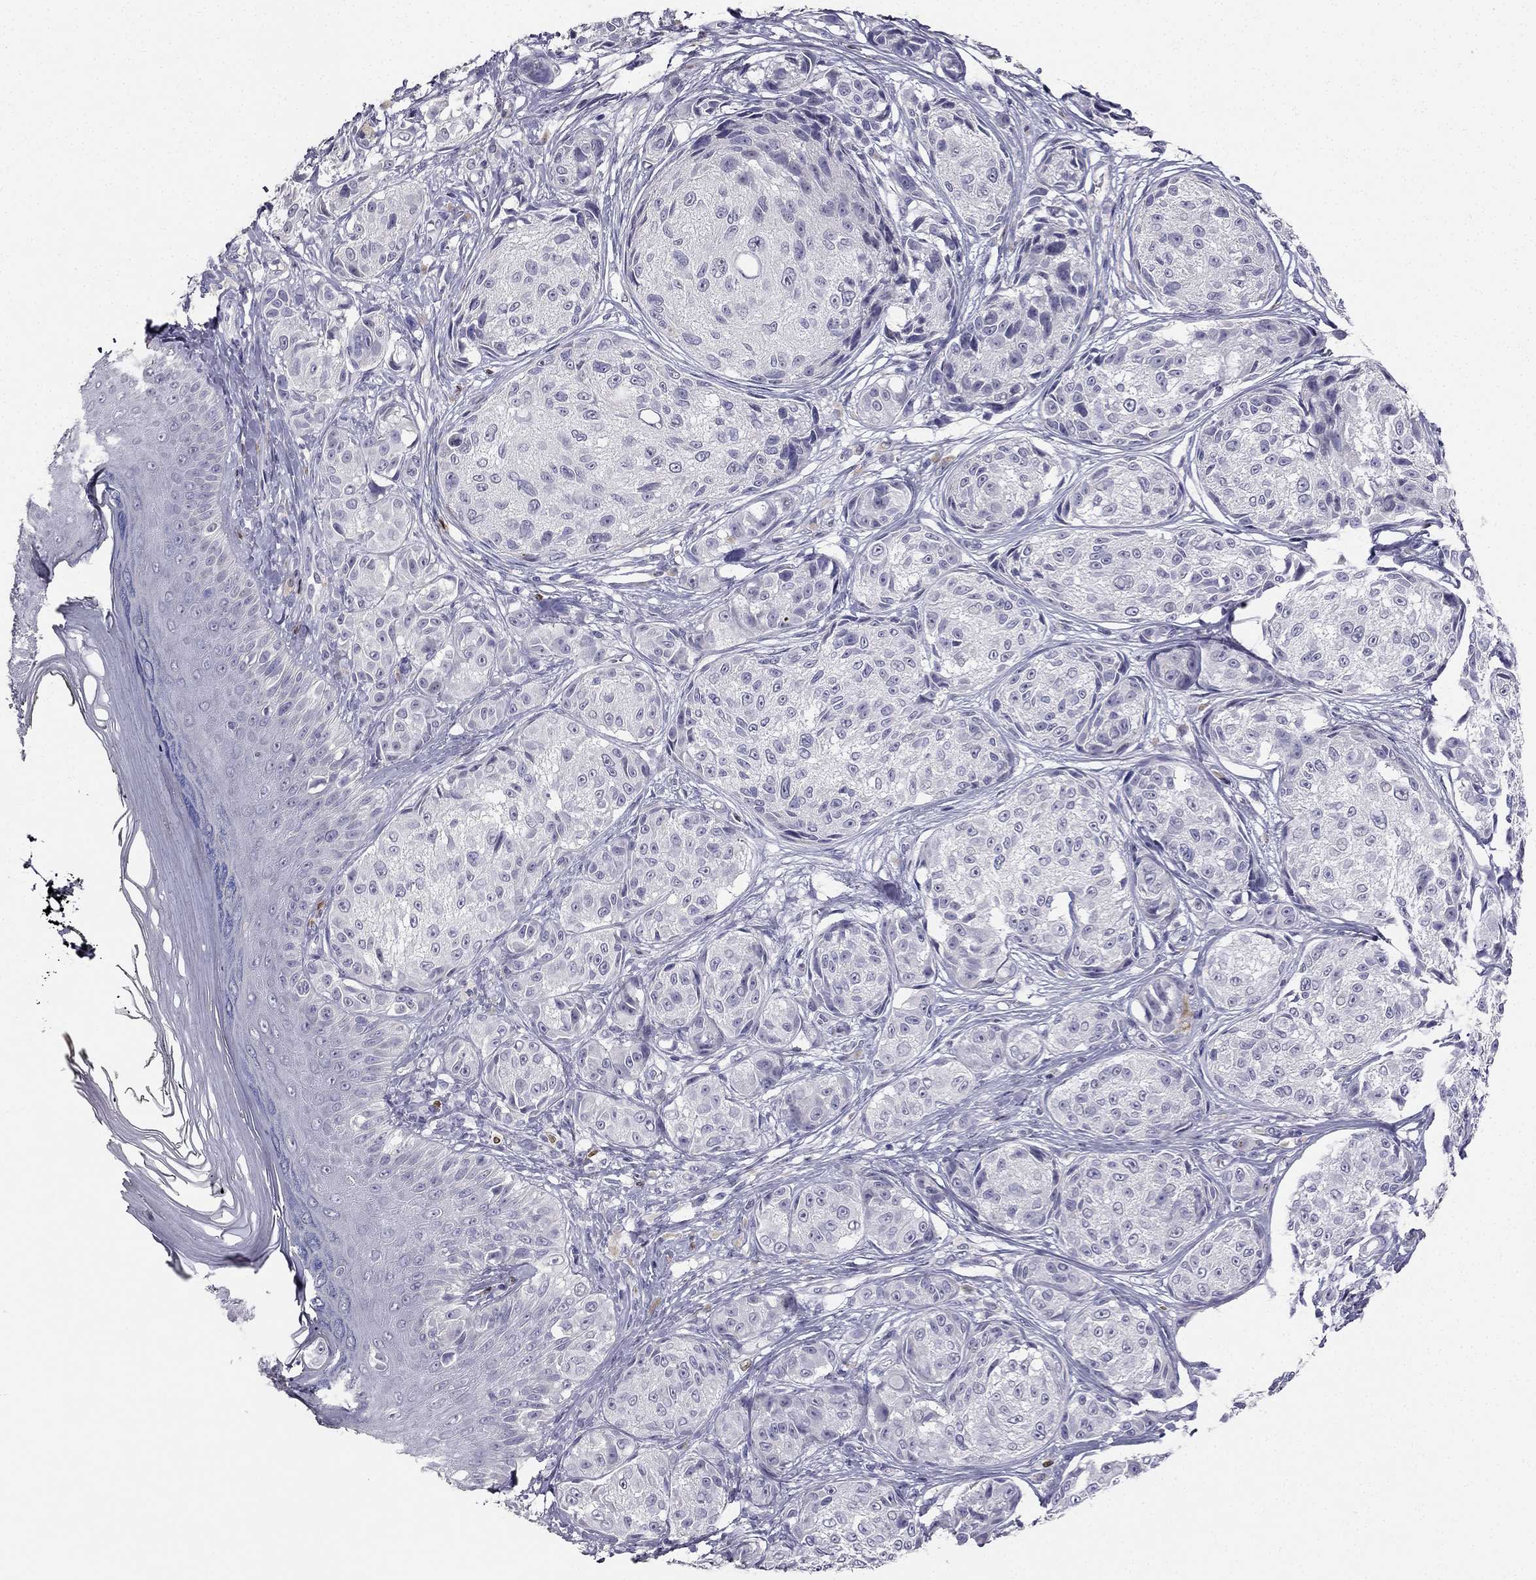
{"staining": {"intensity": "negative", "quantity": "none", "location": "none"}, "tissue": "melanoma", "cell_type": "Tumor cells", "image_type": "cancer", "snomed": [{"axis": "morphology", "description": "Malignant melanoma, NOS"}, {"axis": "topography", "description": "Skin"}], "caption": "Immunohistochemistry micrograph of neoplastic tissue: melanoma stained with DAB demonstrates no significant protein expression in tumor cells.", "gene": "CALB2", "patient": {"sex": "male", "age": 61}}